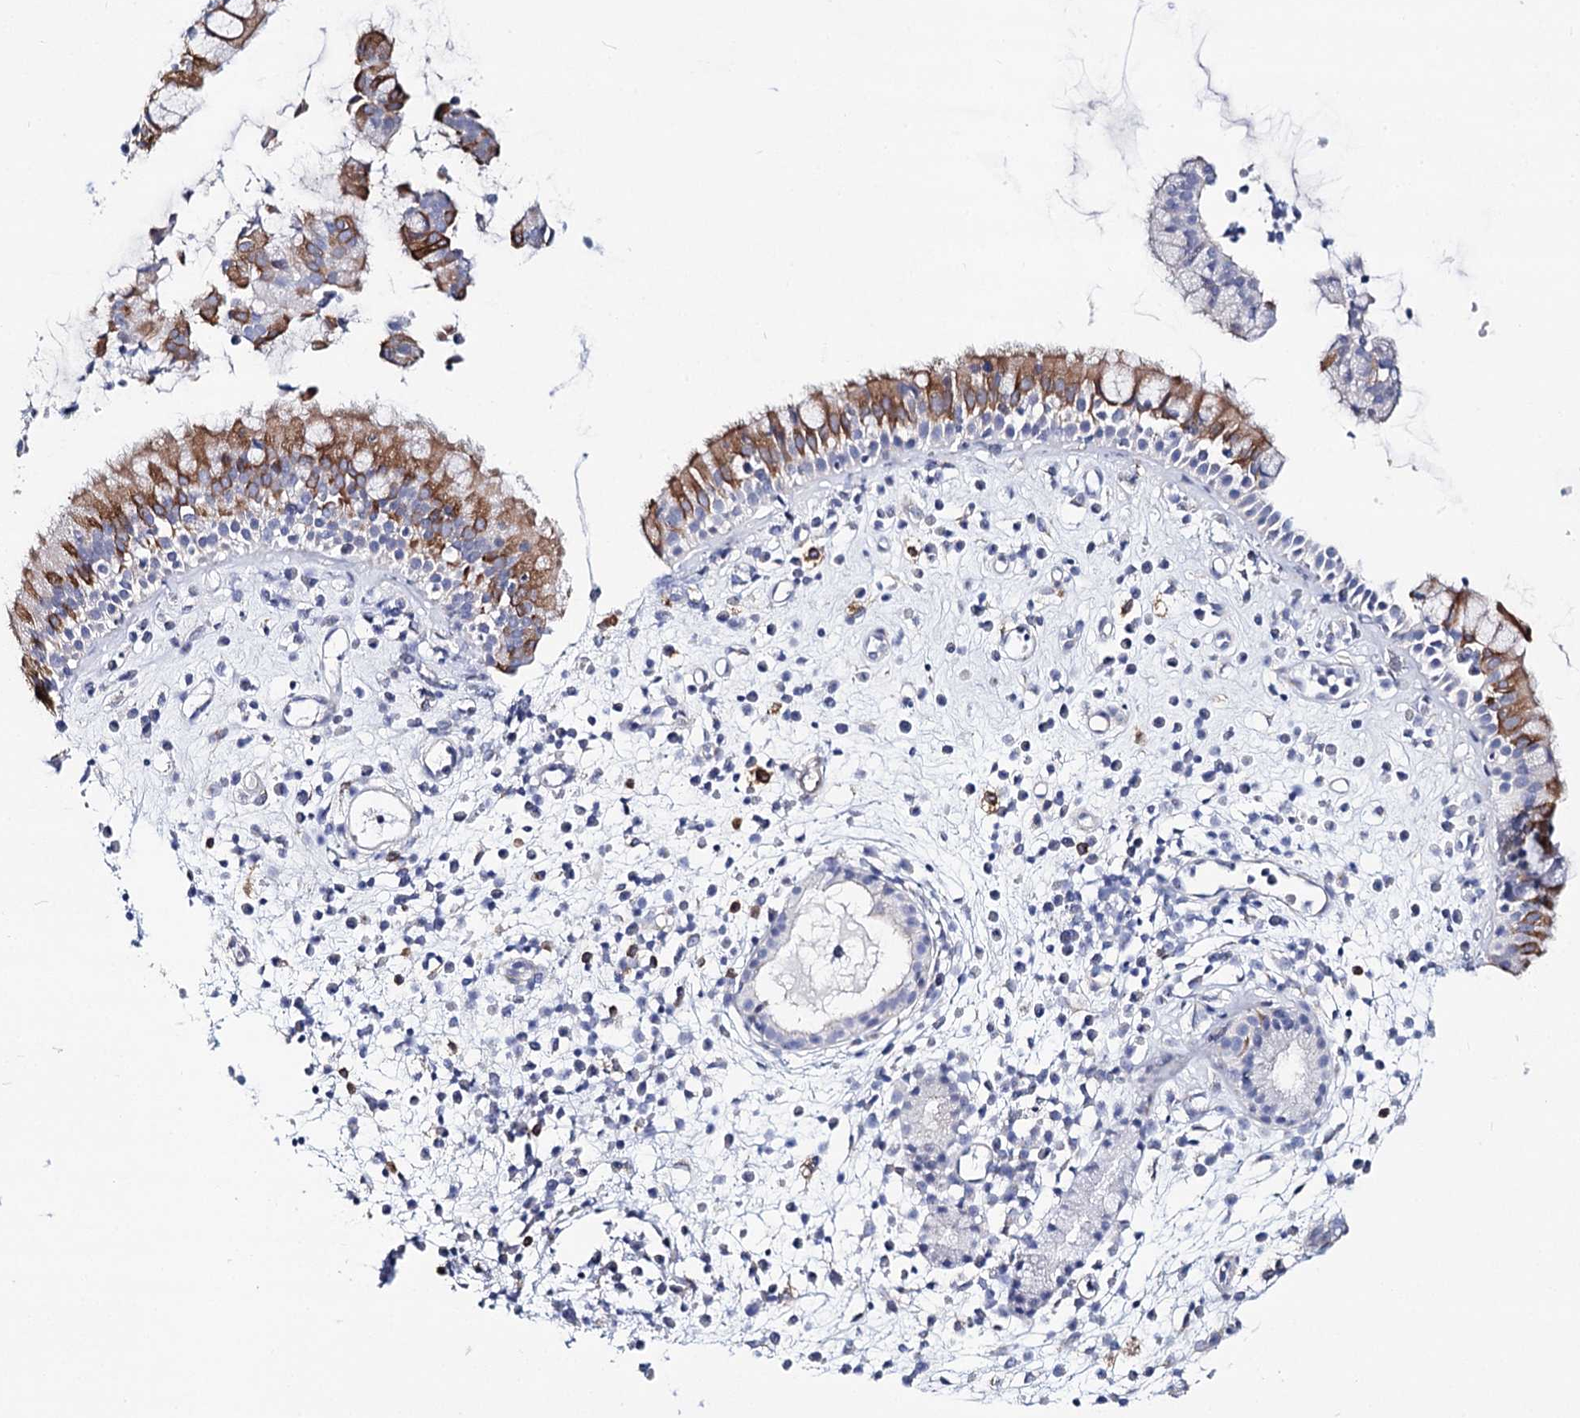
{"staining": {"intensity": "moderate", "quantity": ">75%", "location": "cytoplasmic/membranous"}, "tissue": "nasopharynx", "cell_type": "Respiratory epithelial cells", "image_type": "normal", "snomed": [{"axis": "morphology", "description": "Normal tissue, NOS"}, {"axis": "morphology", "description": "Inflammation, NOS"}, {"axis": "topography", "description": "Nasopharynx"}], "caption": "Immunohistochemical staining of normal human nasopharynx reveals medium levels of moderate cytoplasmic/membranous staining in about >75% of respiratory epithelial cells.", "gene": "TEX12", "patient": {"sex": "male", "age": 29}}